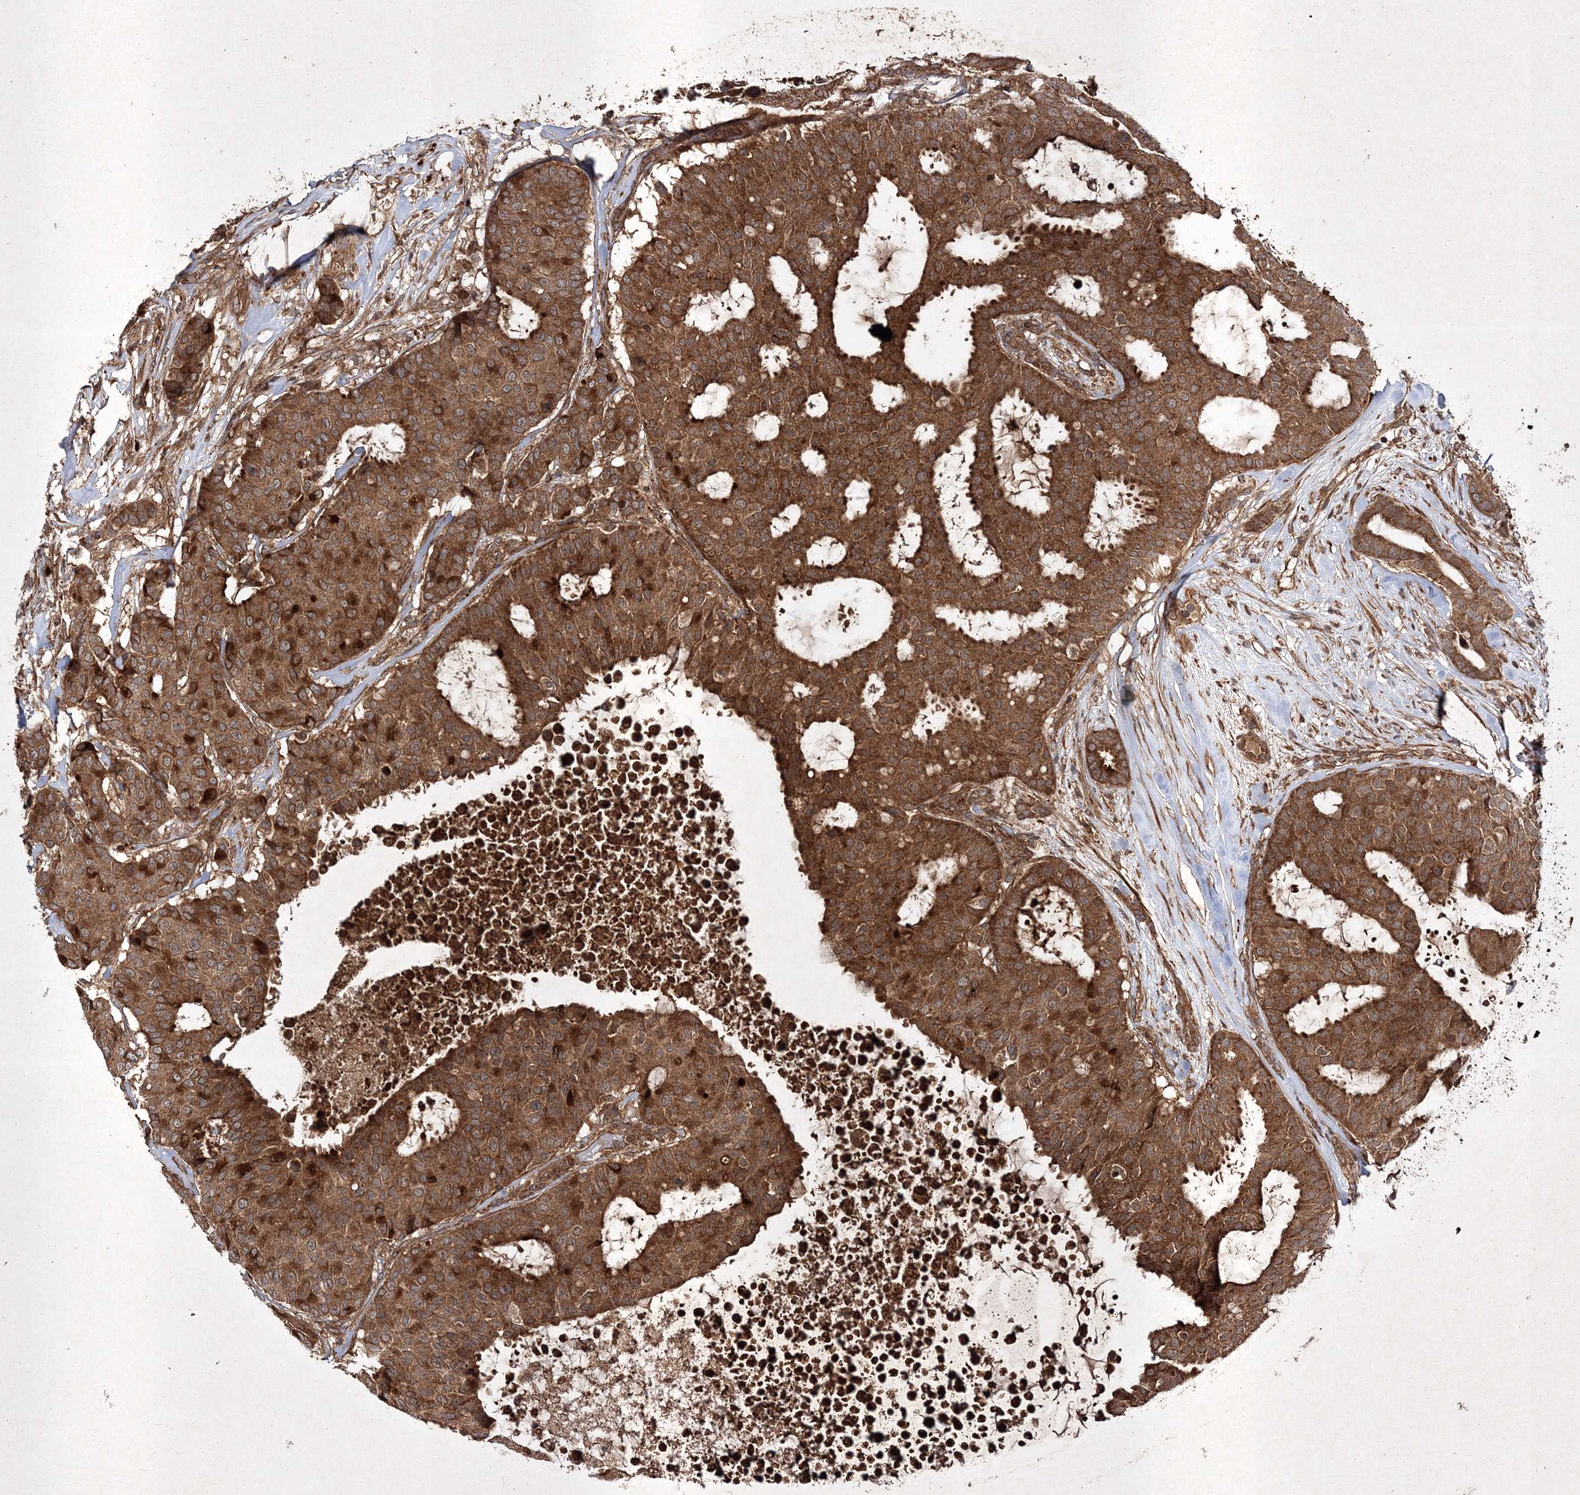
{"staining": {"intensity": "strong", "quantity": ">75%", "location": "cytoplasmic/membranous"}, "tissue": "breast cancer", "cell_type": "Tumor cells", "image_type": "cancer", "snomed": [{"axis": "morphology", "description": "Duct carcinoma"}, {"axis": "topography", "description": "Breast"}], "caption": "There is high levels of strong cytoplasmic/membranous expression in tumor cells of intraductal carcinoma (breast), as demonstrated by immunohistochemical staining (brown color).", "gene": "DNAJC13", "patient": {"sex": "female", "age": 75}}